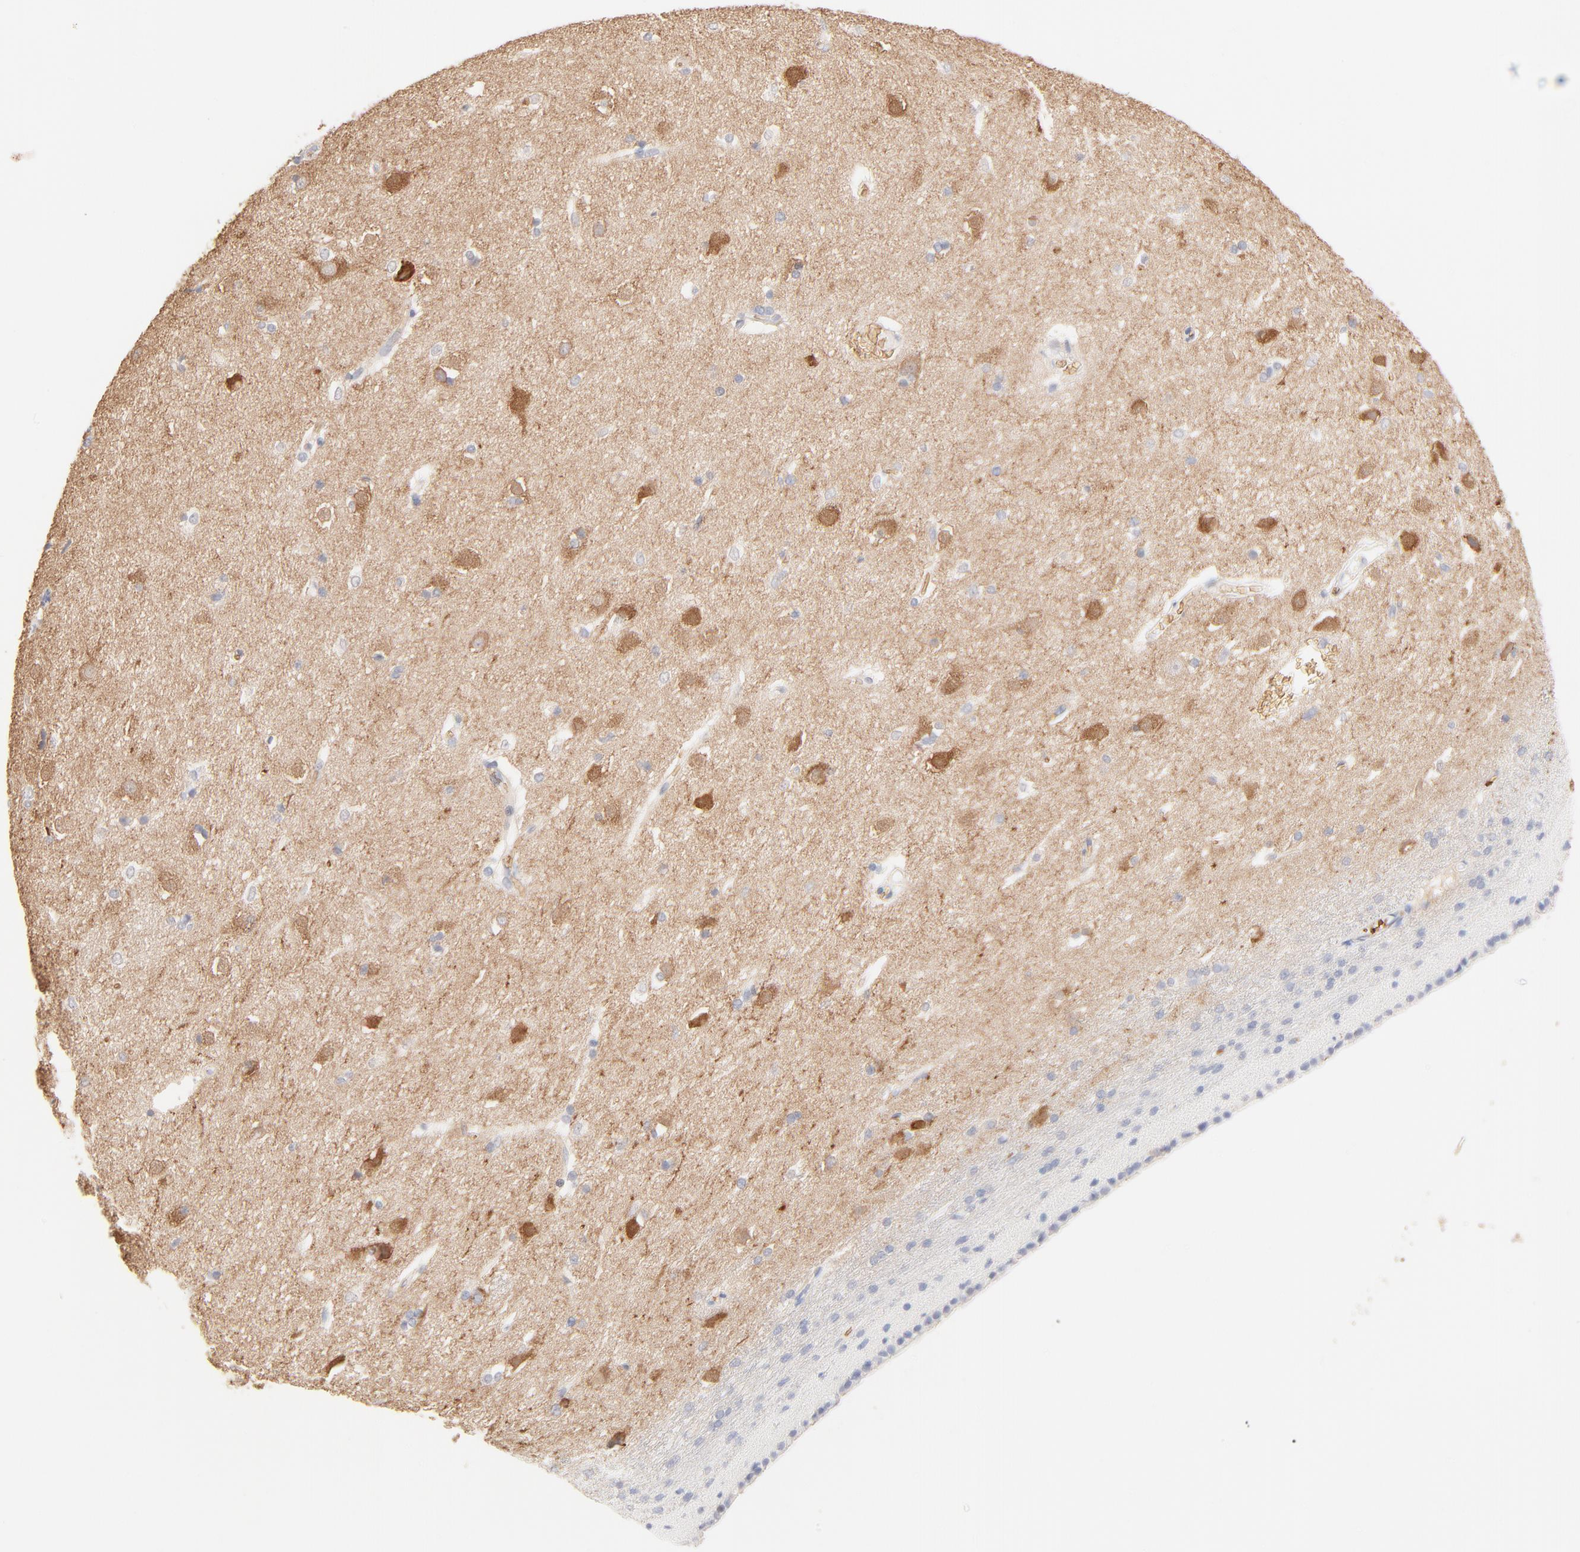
{"staining": {"intensity": "negative", "quantity": "none", "location": "none"}, "tissue": "caudate", "cell_type": "Glial cells", "image_type": "normal", "snomed": [{"axis": "morphology", "description": "Normal tissue, NOS"}, {"axis": "topography", "description": "Lateral ventricle wall"}], "caption": "High magnification brightfield microscopy of benign caudate stained with DAB (brown) and counterstained with hematoxylin (blue): glial cells show no significant positivity. (Immunohistochemistry (ihc), brightfield microscopy, high magnification).", "gene": "SPTB", "patient": {"sex": "female", "age": 19}}